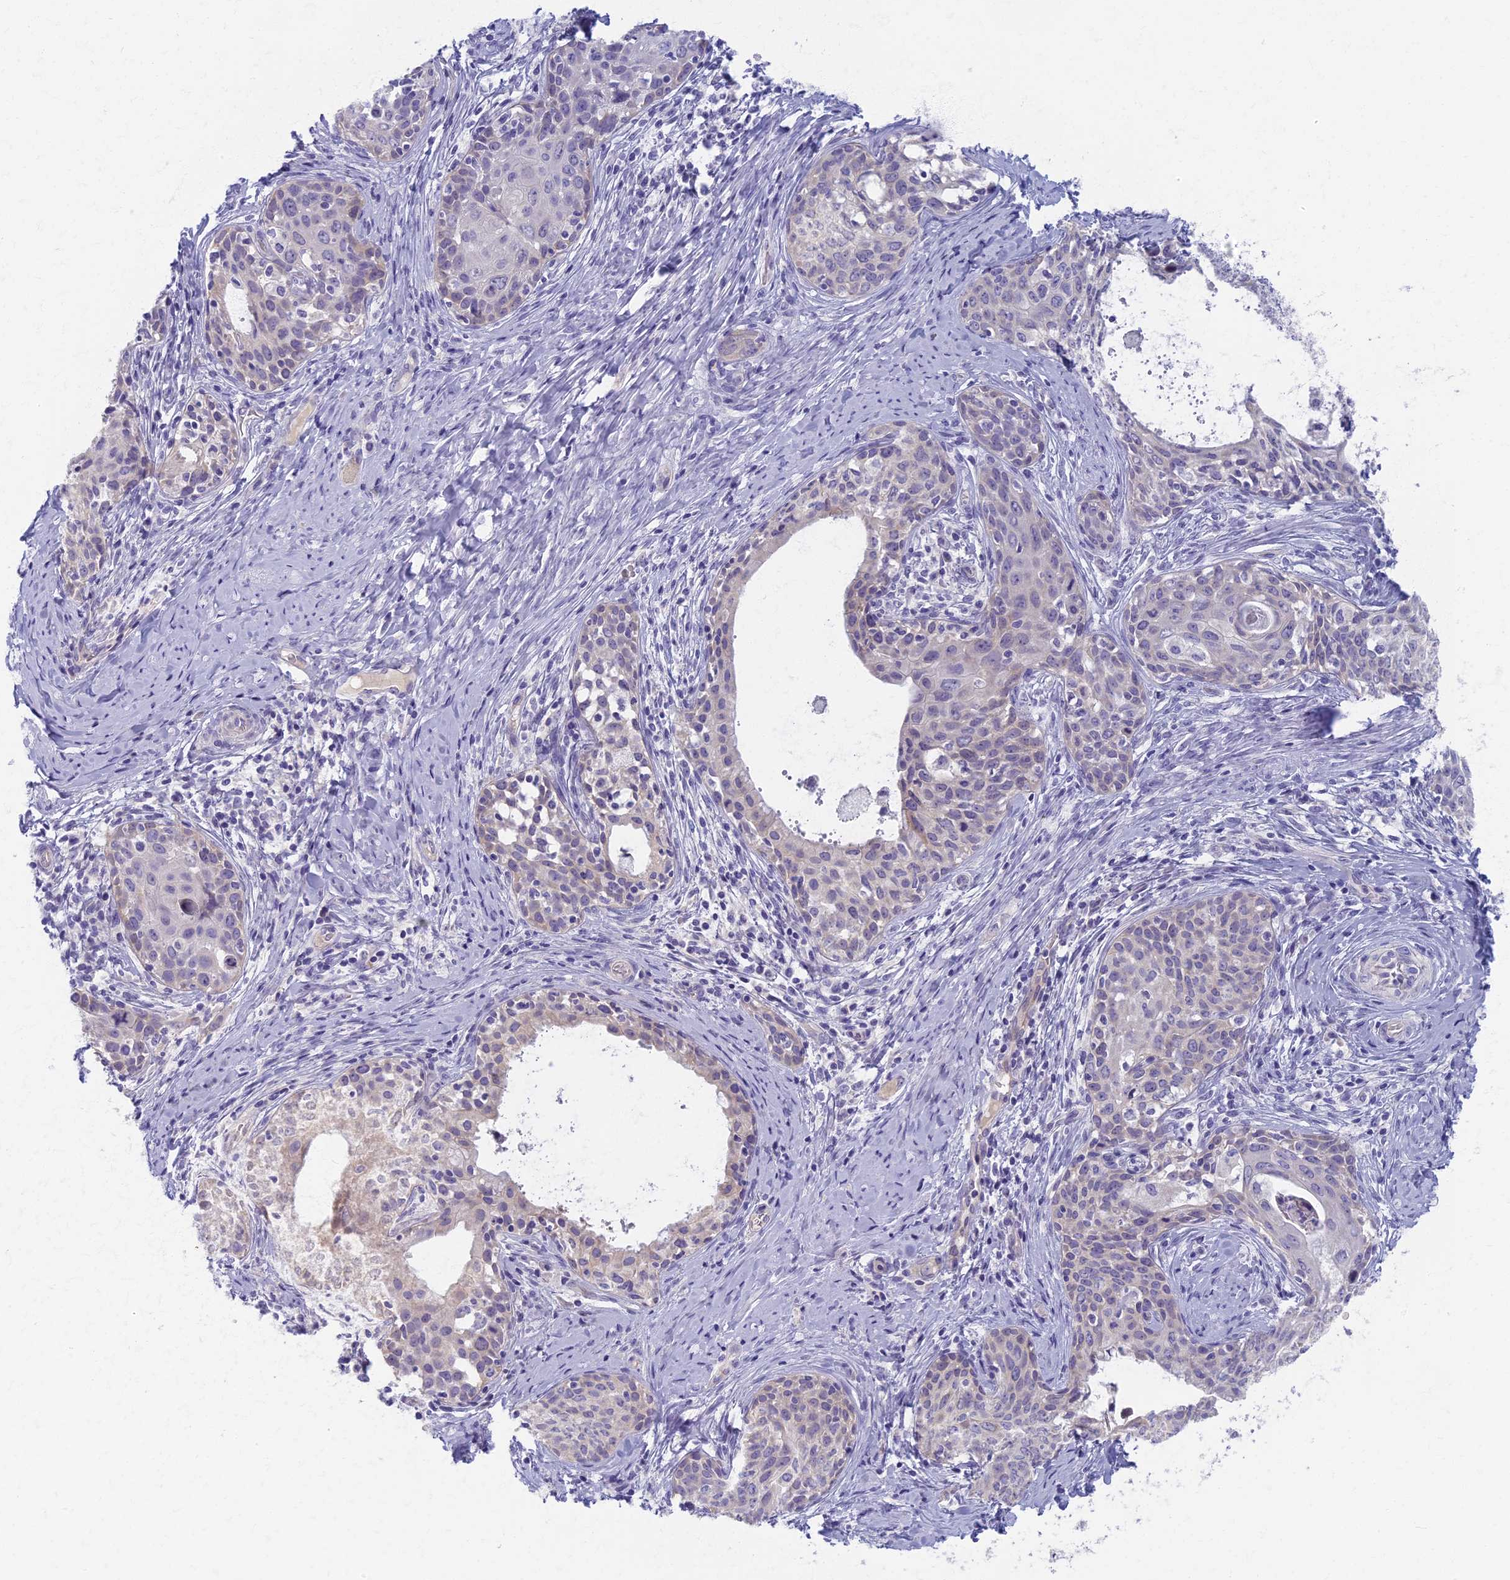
{"staining": {"intensity": "weak", "quantity": "<25%", "location": "cytoplasmic/membranous"}, "tissue": "cervical cancer", "cell_type": "Tumor cells", "image_type": "cancer", "snomed": [{"axis": "morphology", "description": "Squamous cell carcinoma, NOS"}, {"axis": "morphology", "description": "Adenocarcinoma, NOS"}, {"axis": "topography", "description": "Cervix"}], "caption": "The micrograph shows no significant positivity in tumor cells of cervical squamous cell carcinoma.", "gene": "AP4E1", "patient": {"sex": "female", "age": 52}}